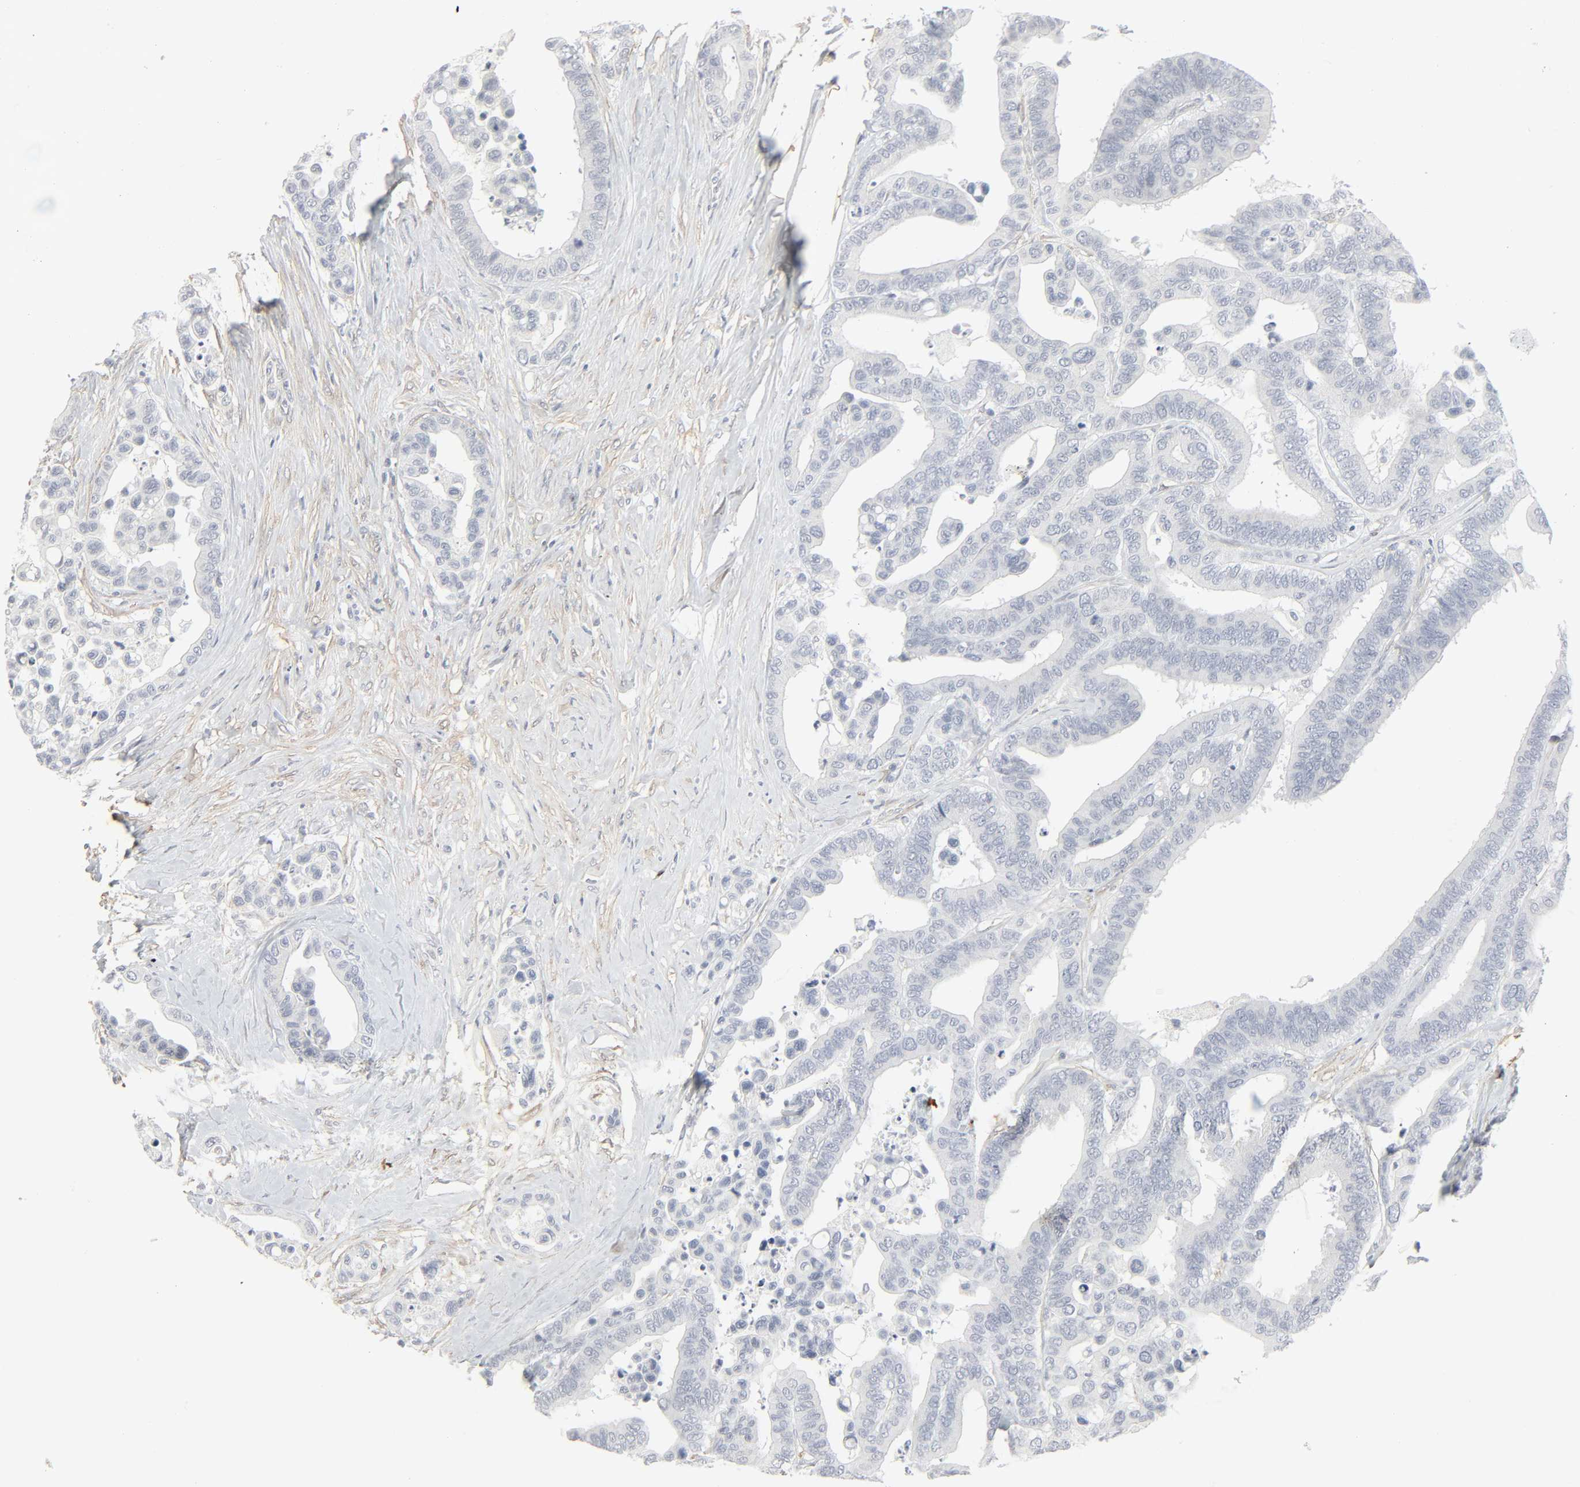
{"staining": {"intensity": "negative", "quantity": "none", "location": "none"}, "tissue": "colorectal cancer", "cell_type": "Tumor cells", "image_type": "cancer", "snomed": [{"axis": "morphology", "description": "Adenocarcinoma, NOS"}, {"axis": "topography", "description": "Colon"}], "caption": "There is no significant expression in tumor cells of adenocarcinoma (colorectal).", "gene": "ZBTB16", "patient": {"sex": "male", "age": 82}}